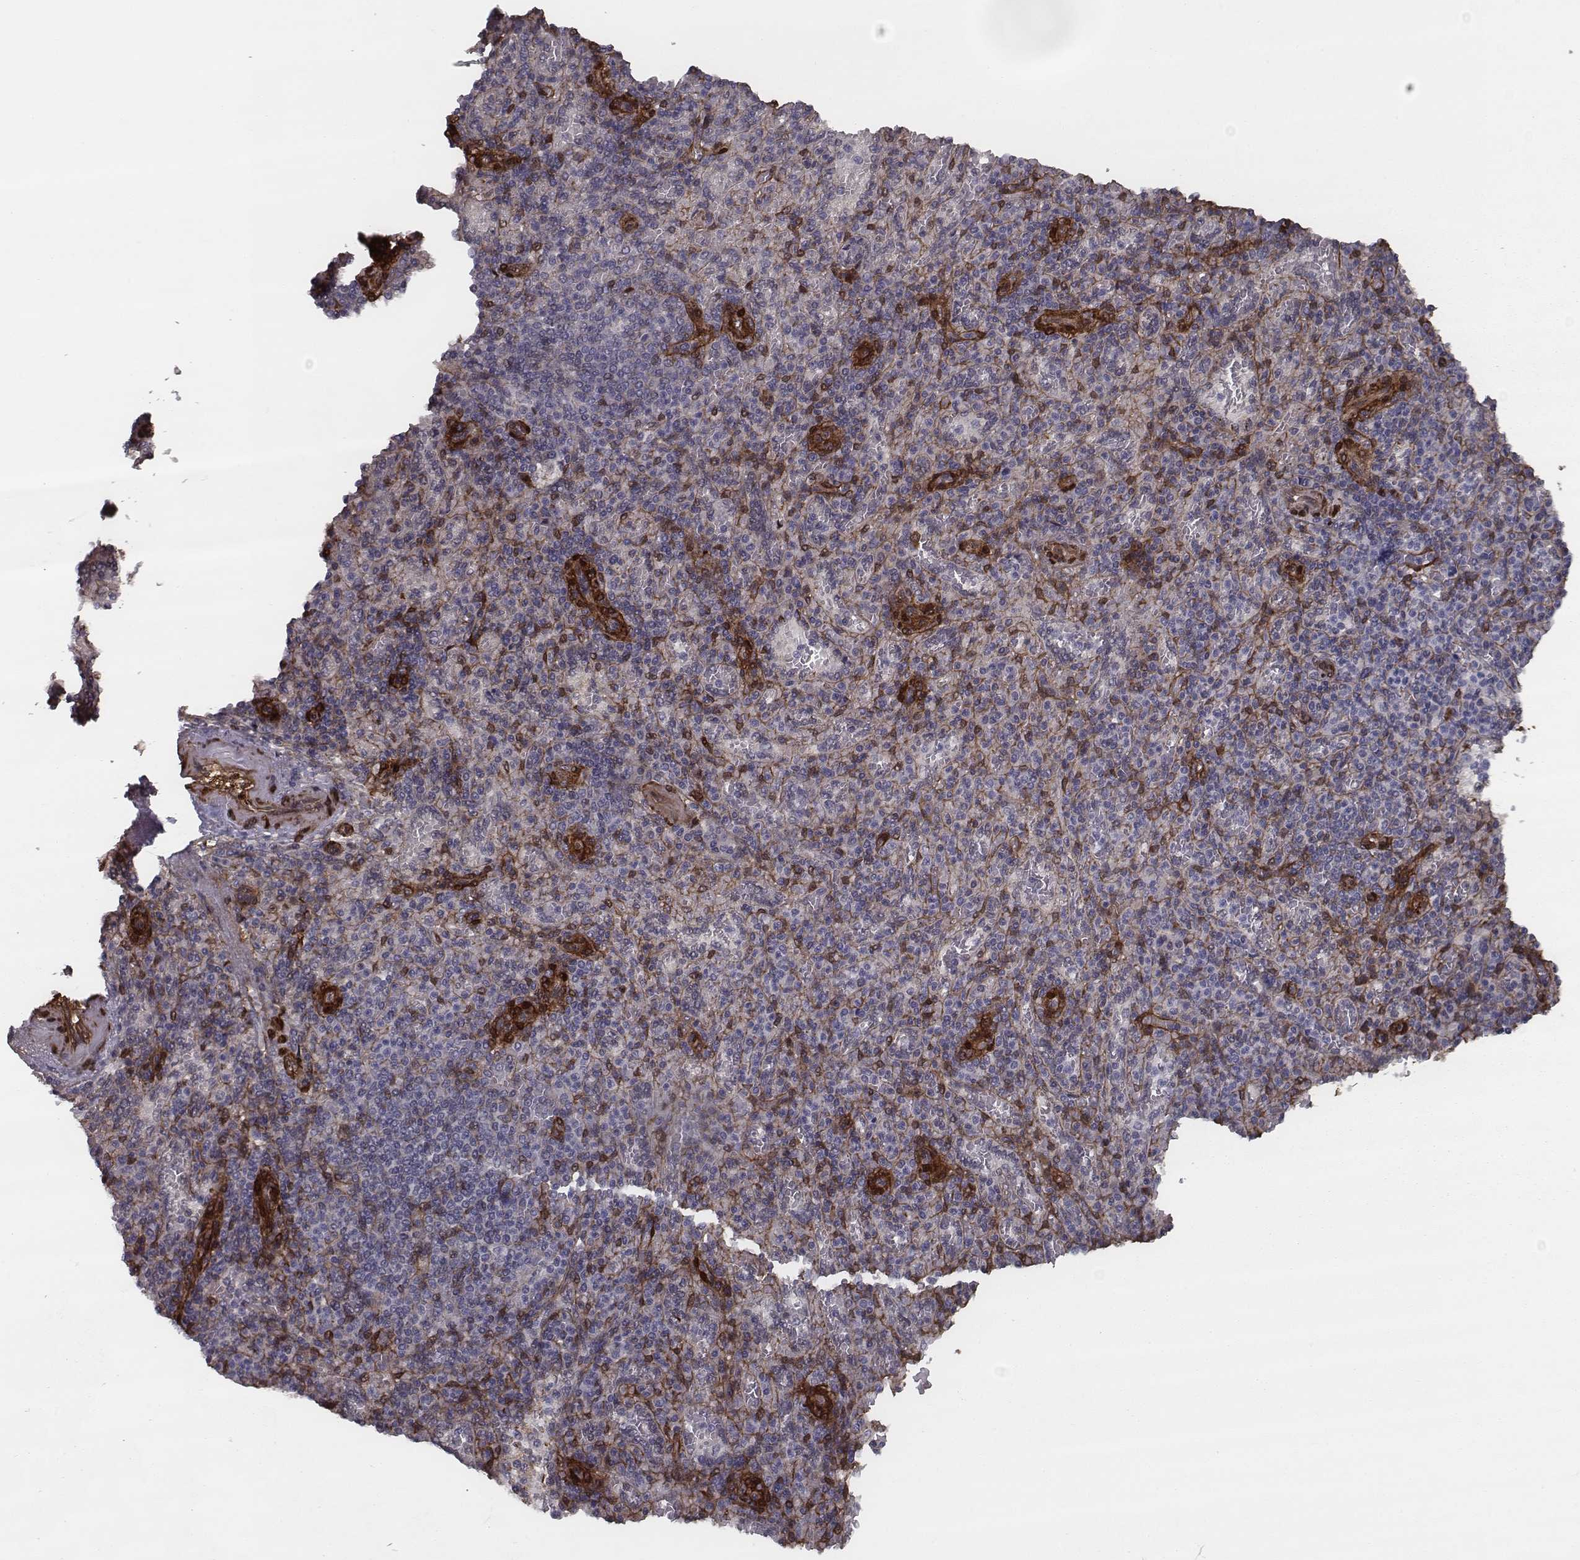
{"staining": {"intensity": "negative", "quantity": "none", "location": "none"}, "tissue": "spleen", "cell_type": "Cells in red pulp", "image_type": "normal", "snomed": [{"axis": "morphology", "description": "Normal tissue, NOS"}, {"axis": "topography", "description": "Spleen"}], "caption": "Cells in red pulp show no significant protein expression in unremarkable spleen. The staining was performed using DAB to visualize the protein expression in brown, while the nuclei were stained in blue with hematoxylin (Magnification: 20x).", "gene": "ISYNA1", "patient": {"sex": "female", "age": 74}}